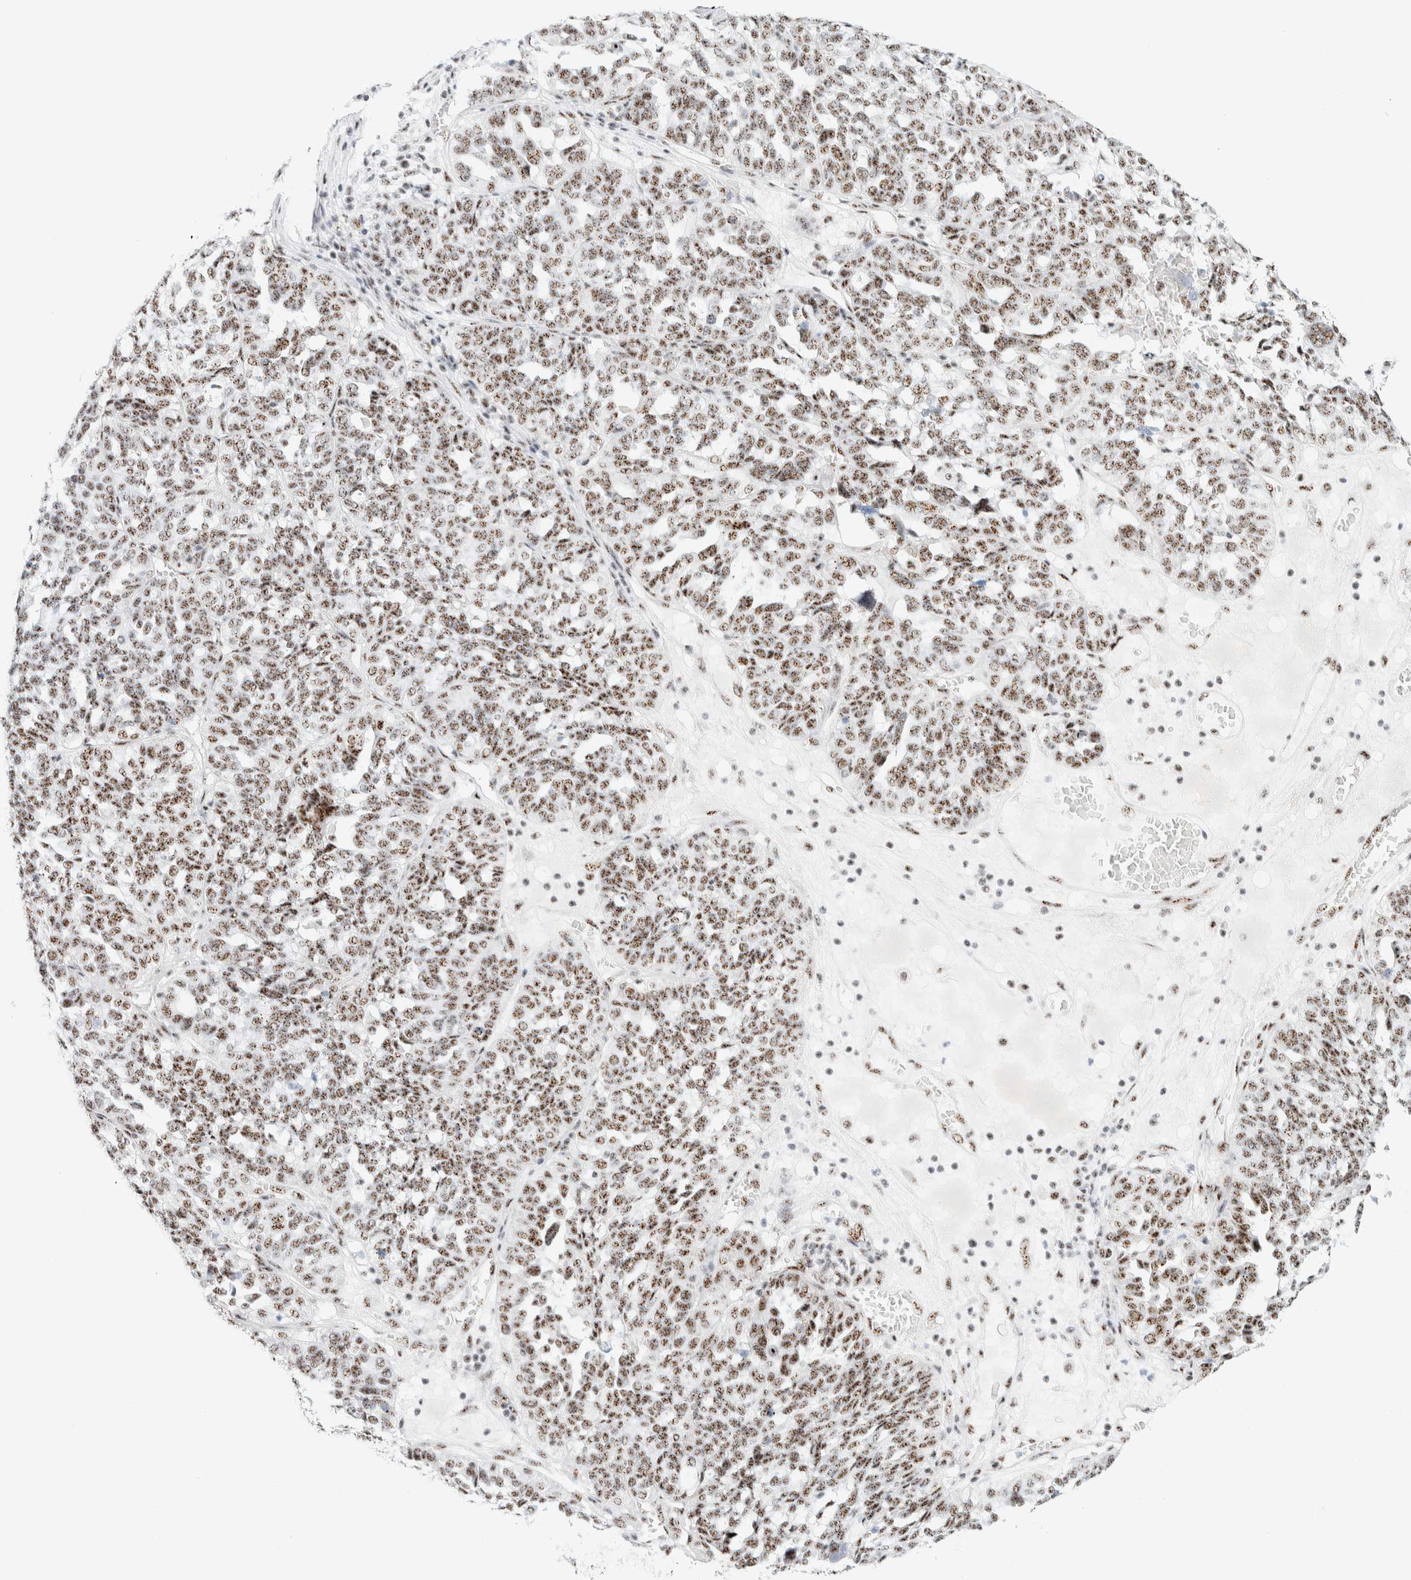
{"staining": {"intensity": "moderate", "quantity": ">75%", "location": "nuclear"}, "tissue": "ovarian cancer", "cell_type": "Tumor cells", "image_type": "cancer", "snomed": [{"axis": "morphology", "description": "Cystadenocarcinoma, serous, NOS"}, {"axis": "topography", "description": "Ovary"}], "caption": "Ovarian serous cystadenocarcinoma stained with a protein marker shows moderate staining in tumor cells.", "gene": "SON", "patient": {"sex": "female", "age": 59}}